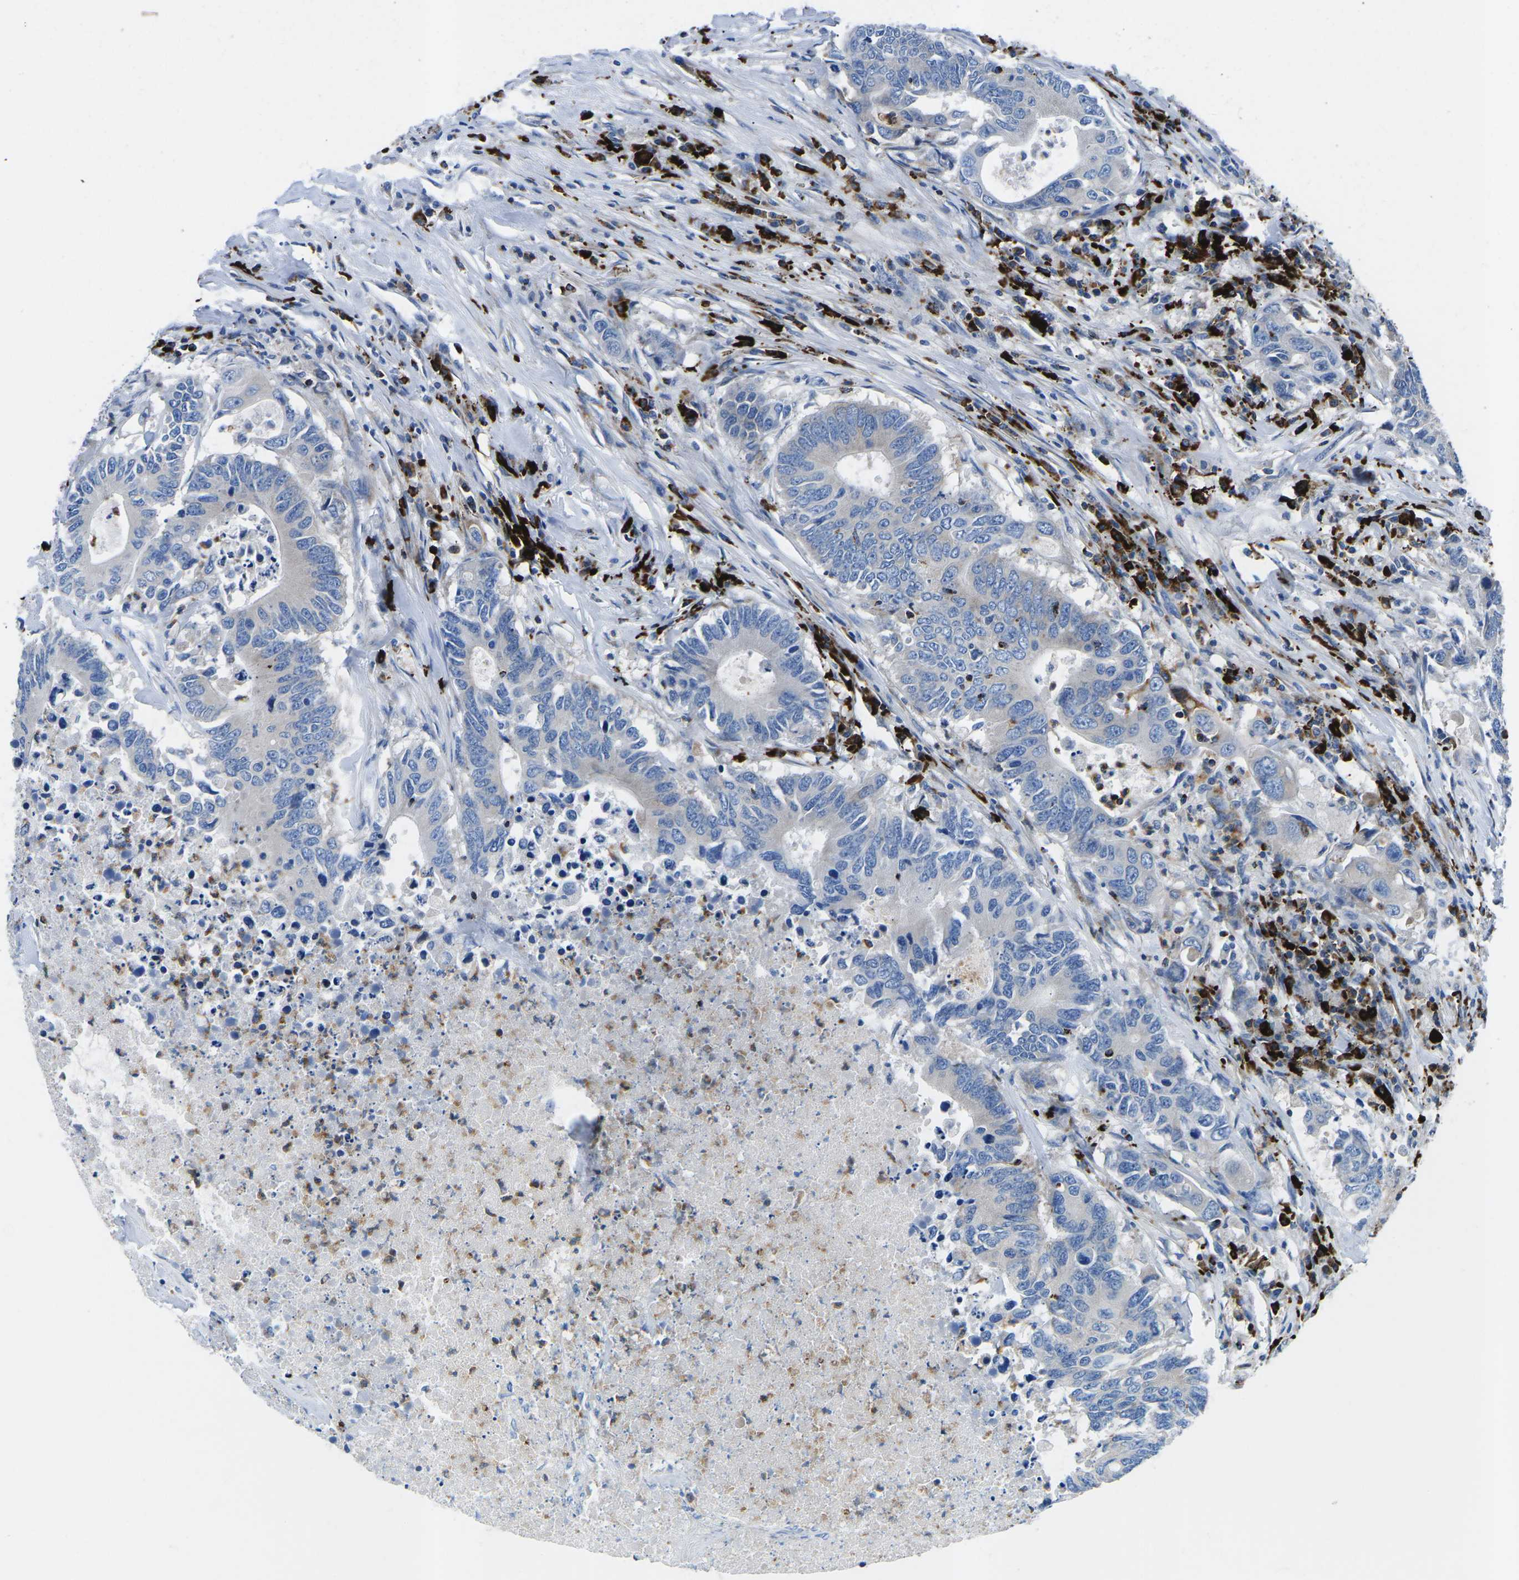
{"staining": {"intensity": "negative", "quantity": "none", "location": "none"}, "tissue": "colorectal cancer", "cell_type": "Tumor cells", "image_type": "cancer", "snomed": [{"axis": "morphology", "description": "Adenocarcinoma, NOS"}, {"axis": "topography", "description": "Colon"}], "caption": "The micrograph demonstrates no staining of tumor cells in colorectal adenocarcinoma.", "gene": "MC4R", "patient": {"sex": "male", "age": 71}}